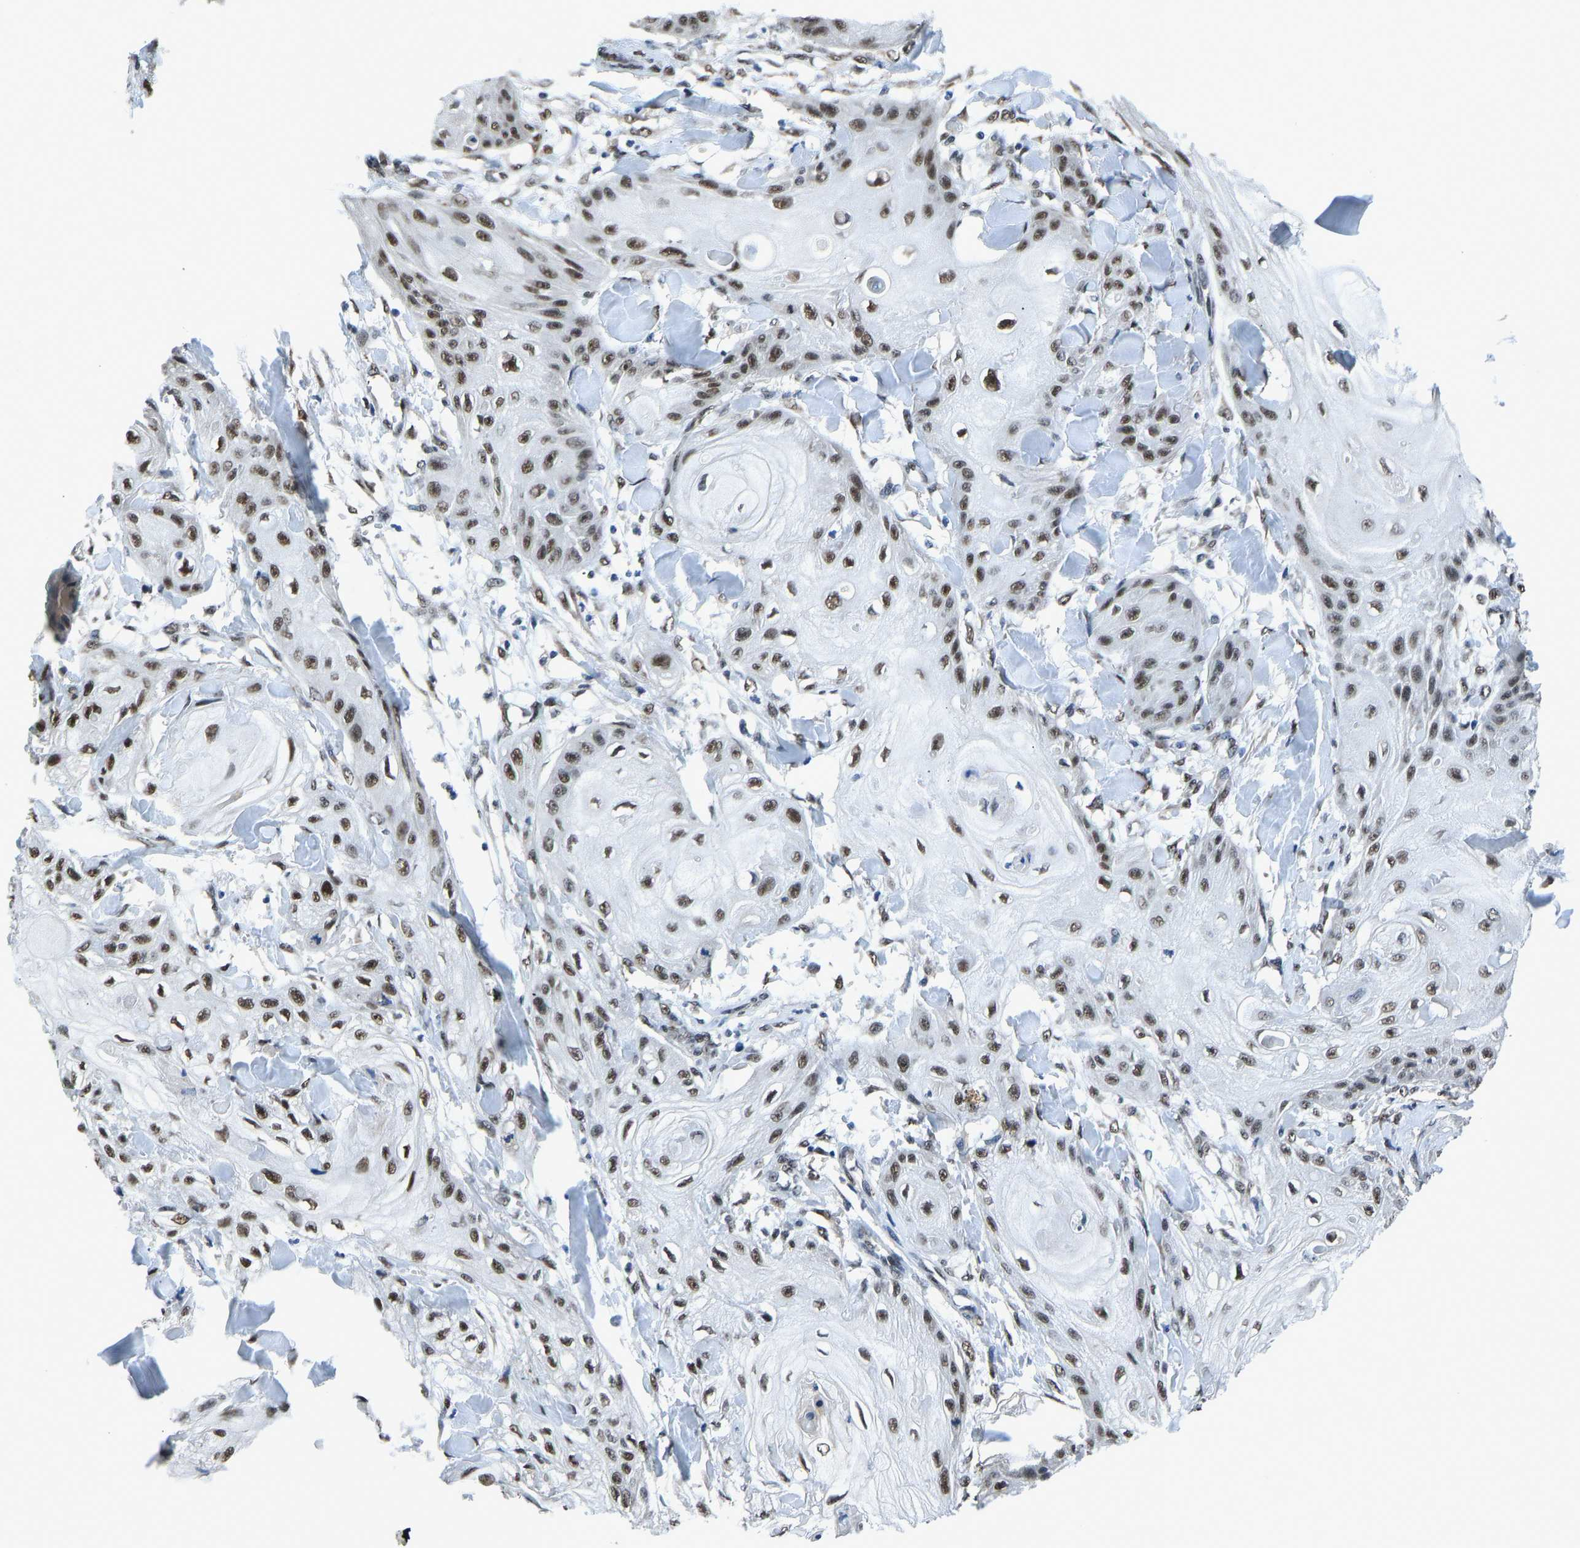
{"staining": {"intensity": "moderate", "quantity": ">75%", "location": "nuclear"}, "tissue": "skin cancer", "cell_type": "Tumor cells", "image_type": "cancer", "snomed": [{"axis": "morphology", "description": "Squamous cell carcinoma, NOS"}, {"axis": "topography", "description": "Skin"}], "caption": "Protein expression analysis of human squamous cell carcinoma (skin) reveals moderate nuclear staining in approximately >75% of tumor cells.", "gene": "FOS", "patient": {"sex": "male", "age": 74}}